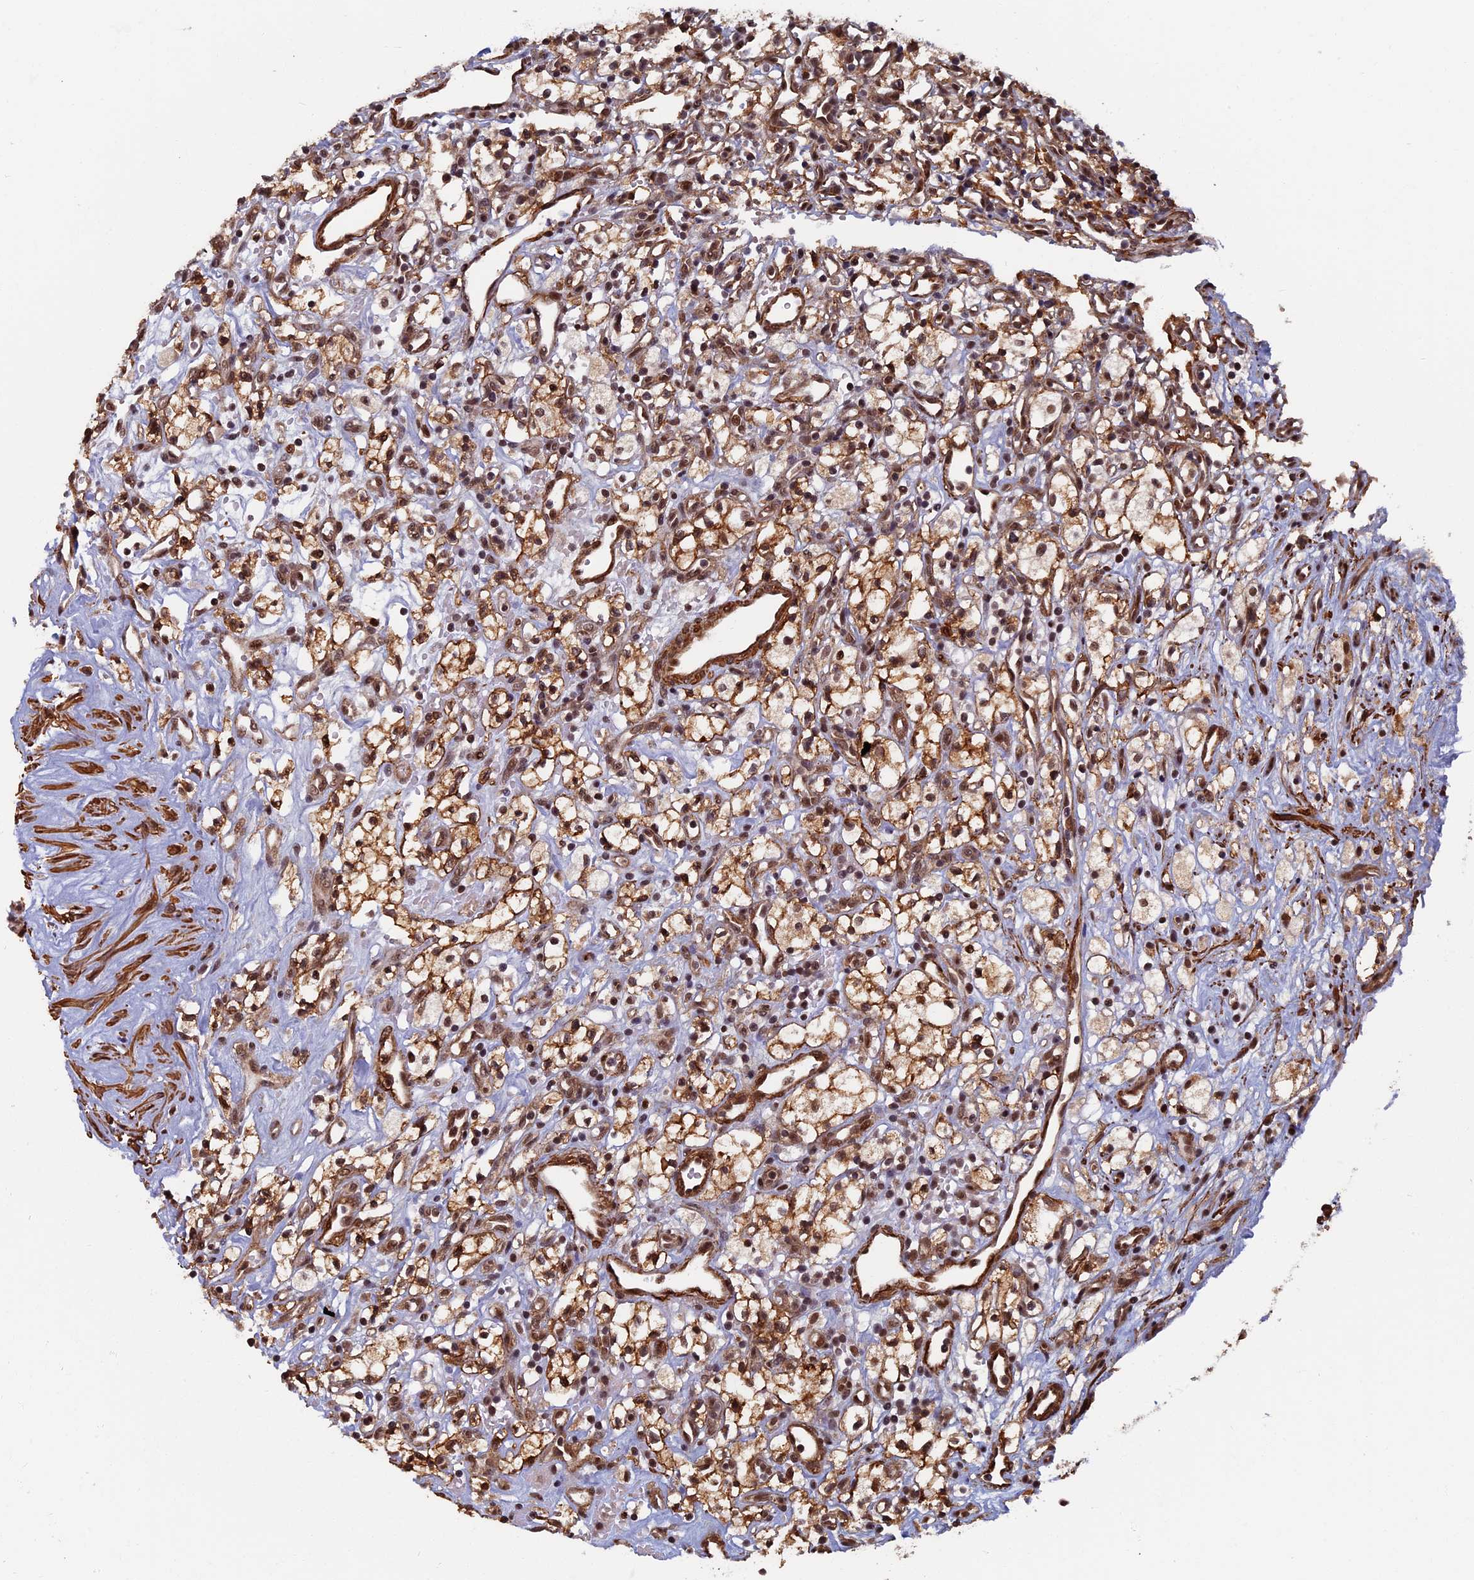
{"staining": {"intensity": "moderate", "quantity": ">75%", "location": "cytoplasmic/membranous,nuclear"}, "tissue": "renal cancer", "cell_type": "Tumor cells", "image_type": "cancer", "snomed": [{"axis": "morphology", "description": "Adenocarcinoma, NOS"}, {"axis": "topography", "description": "Kidney"}], "caption": "Human renal cancer (adenocarcinoma) stained for a protein (brown) exhibits moderate cytoplasmic/membranous and nuclear positive staining in approximately >75% of tumor cells.", "gene": "CTDP1", "patient": {"sex": "male", "age": 59}}